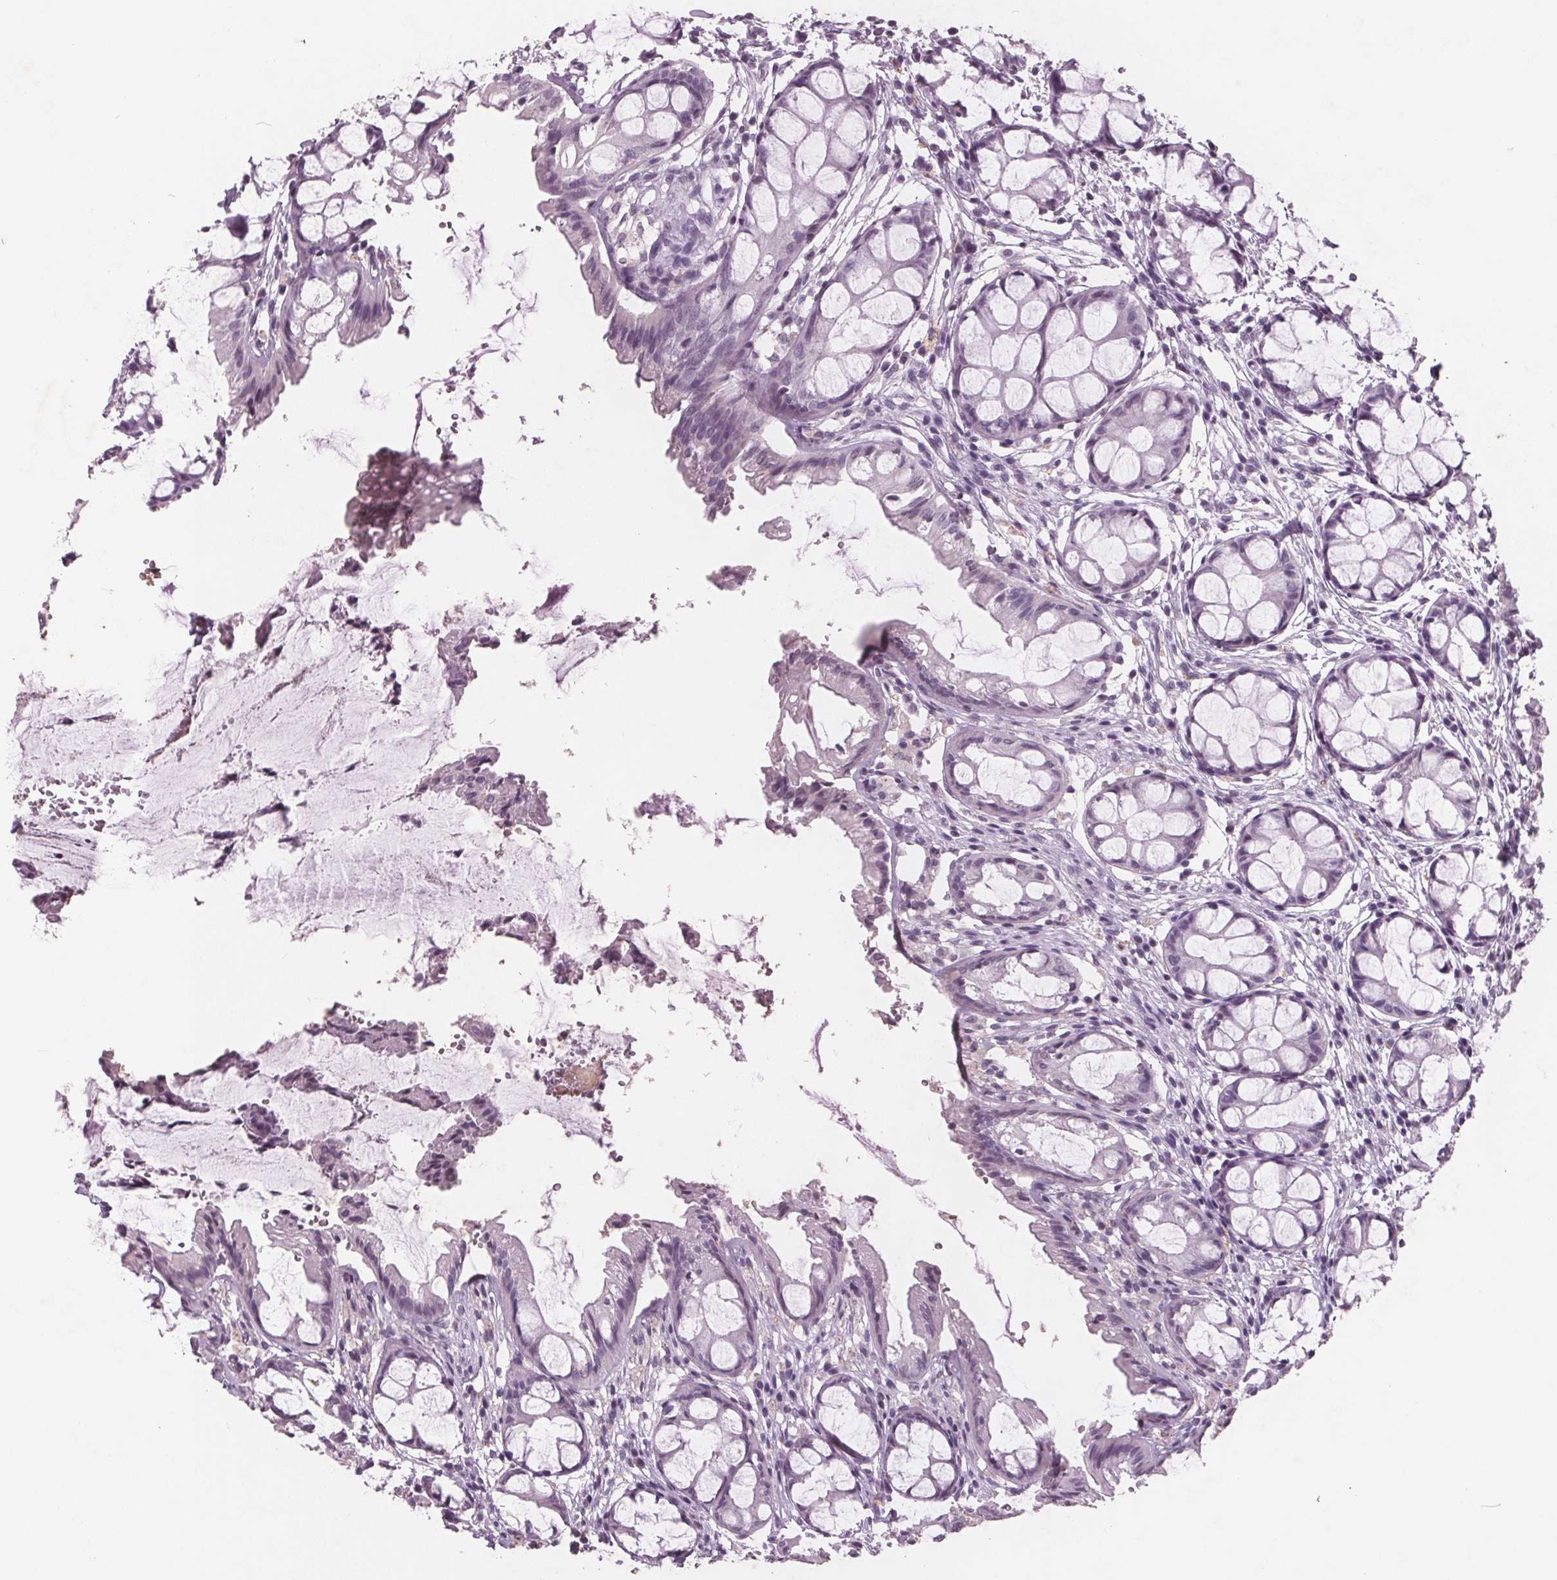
{"staining": {"intensity": "negative", "quantity": "none", "location": "none"}, "tissue": "rectum", "cell_type": "Glandular cells", "image_type": "normal", "snomed": [{"axis": "morphology", "description": "Normal tissue, NOS"}, {"axis": "topography", "description": "Rectum"}], "caption": "IHC histopathology image of normal human rectum stained for a protein (brown), which shows no expression in glandular cells.", "gene": "PTPN14", "patient": {"sex": "female", "age": 62}}